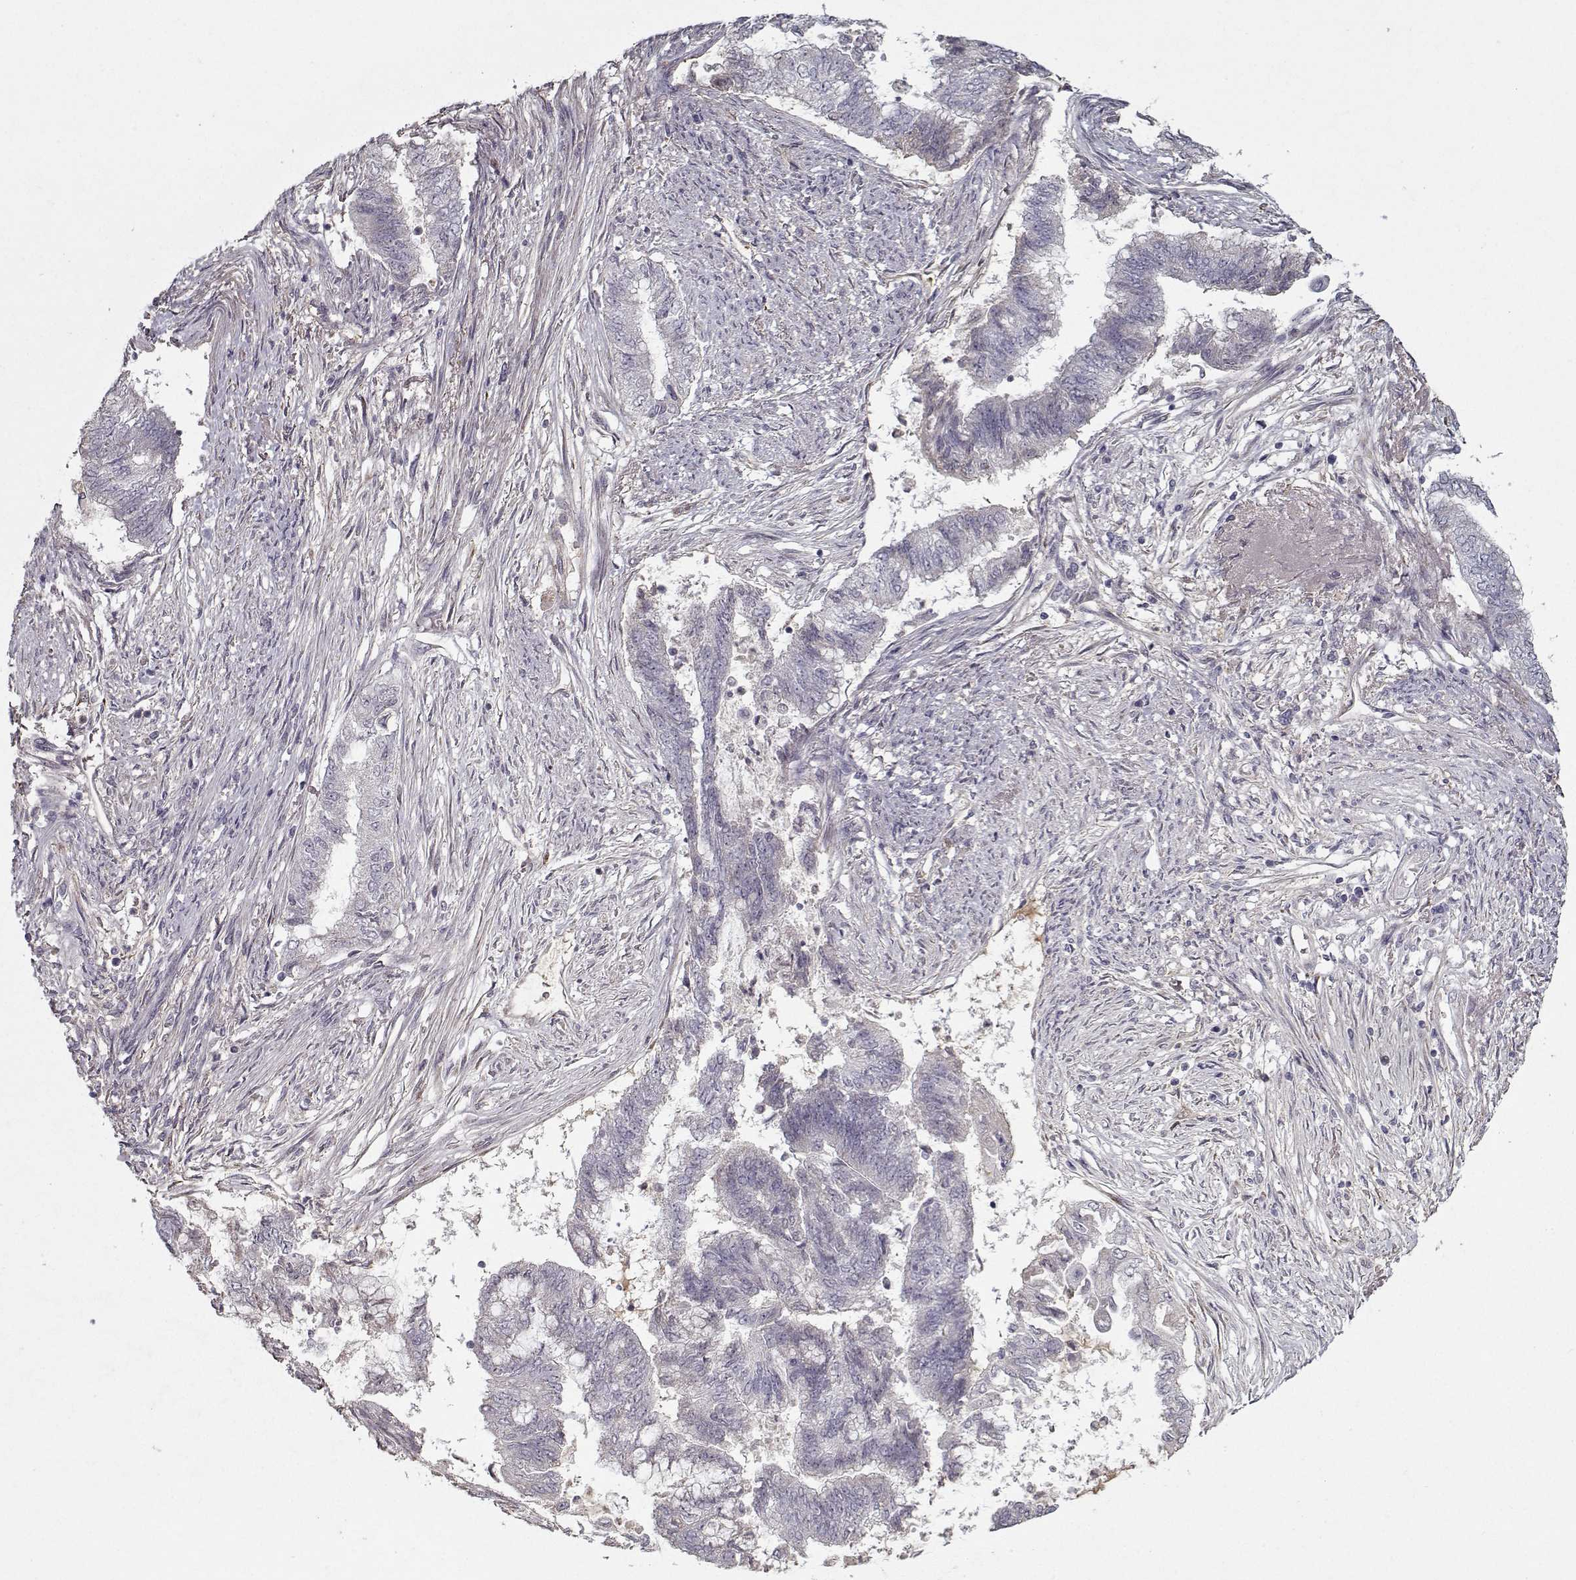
{"staining": {"intensity": "negative", "quantity": "none", "location": "none"}, "tissue": "endometrial cancer", "cell_type": "Tumor cells", "image_type": "cancer", "snomed": [{"axis": "morphology", "description": "Adenocarcinoma, NOS"}, {"axis": "topography", "description": "Endometrium"}], "caption": "A histopathology image of human adenocarcinoma (endometrial) is negative for staining in tumor cells. (IHC, brightfield microscopy, high magnification).", "gene": "LAMA2", "patient": {"sex": "female", "age": 65}}